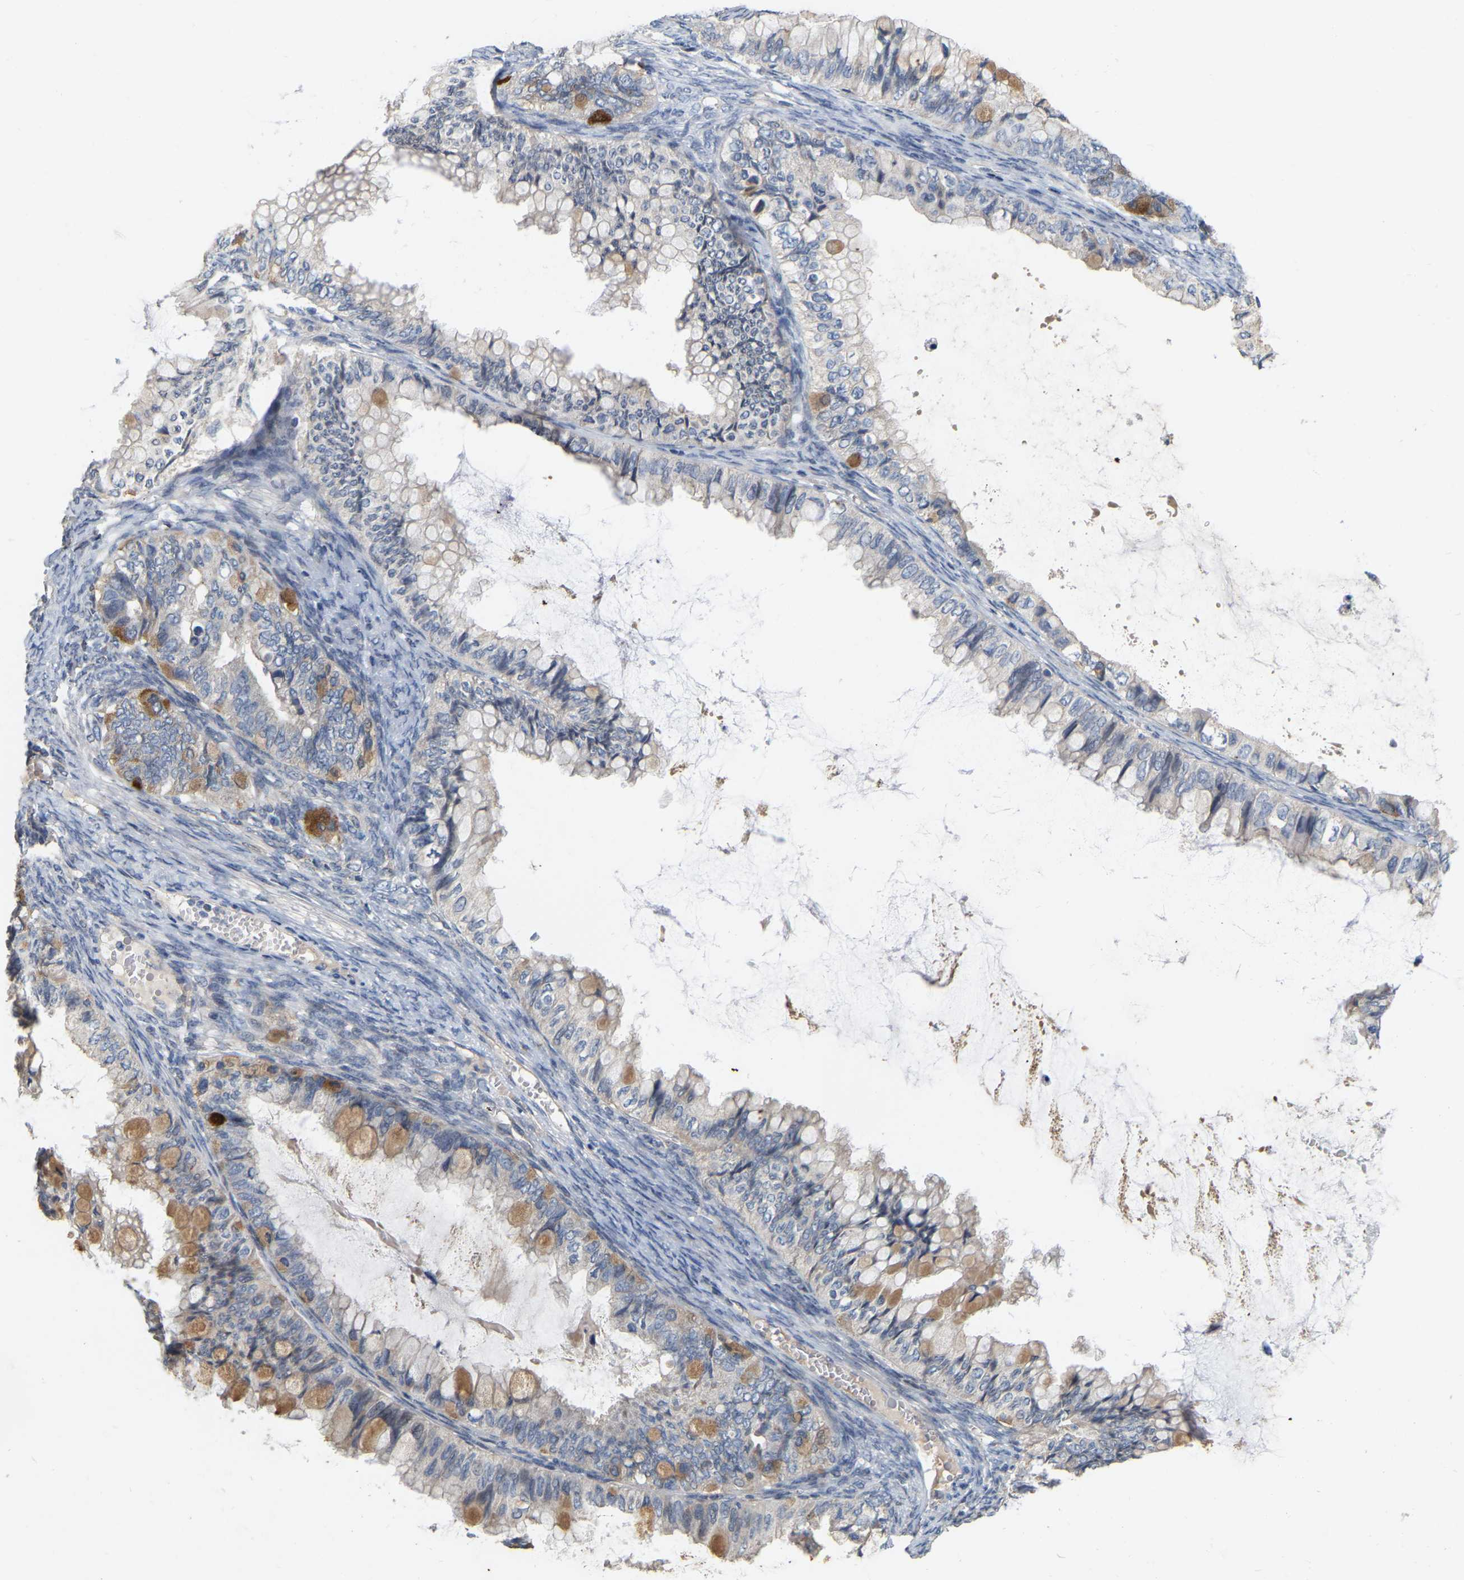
{"staining": {"intensity": "moderate", "quantity": "25%-75%", "location": "cytoplasmic/membranous"}, "tissue": "ovarian cancer", "cell_type": "Tumor cells", "image_type": "cancer", "snomed": [{"axis": "morphology", "description": "Cystadenocarcinoma, mucinous, NOS"}, {"axis": "topography", "description": "Ovary"}], "caption": "IHC image of human ovarian mucinous cystadenocarcinoma stained for a protein (brown), which displays medium levels of moderate cytoplasmic/membranous positivity in about 25%-75% of tumor cells.", "gene": "SSH1", "patient": {"sex": "female", "age": 80}}